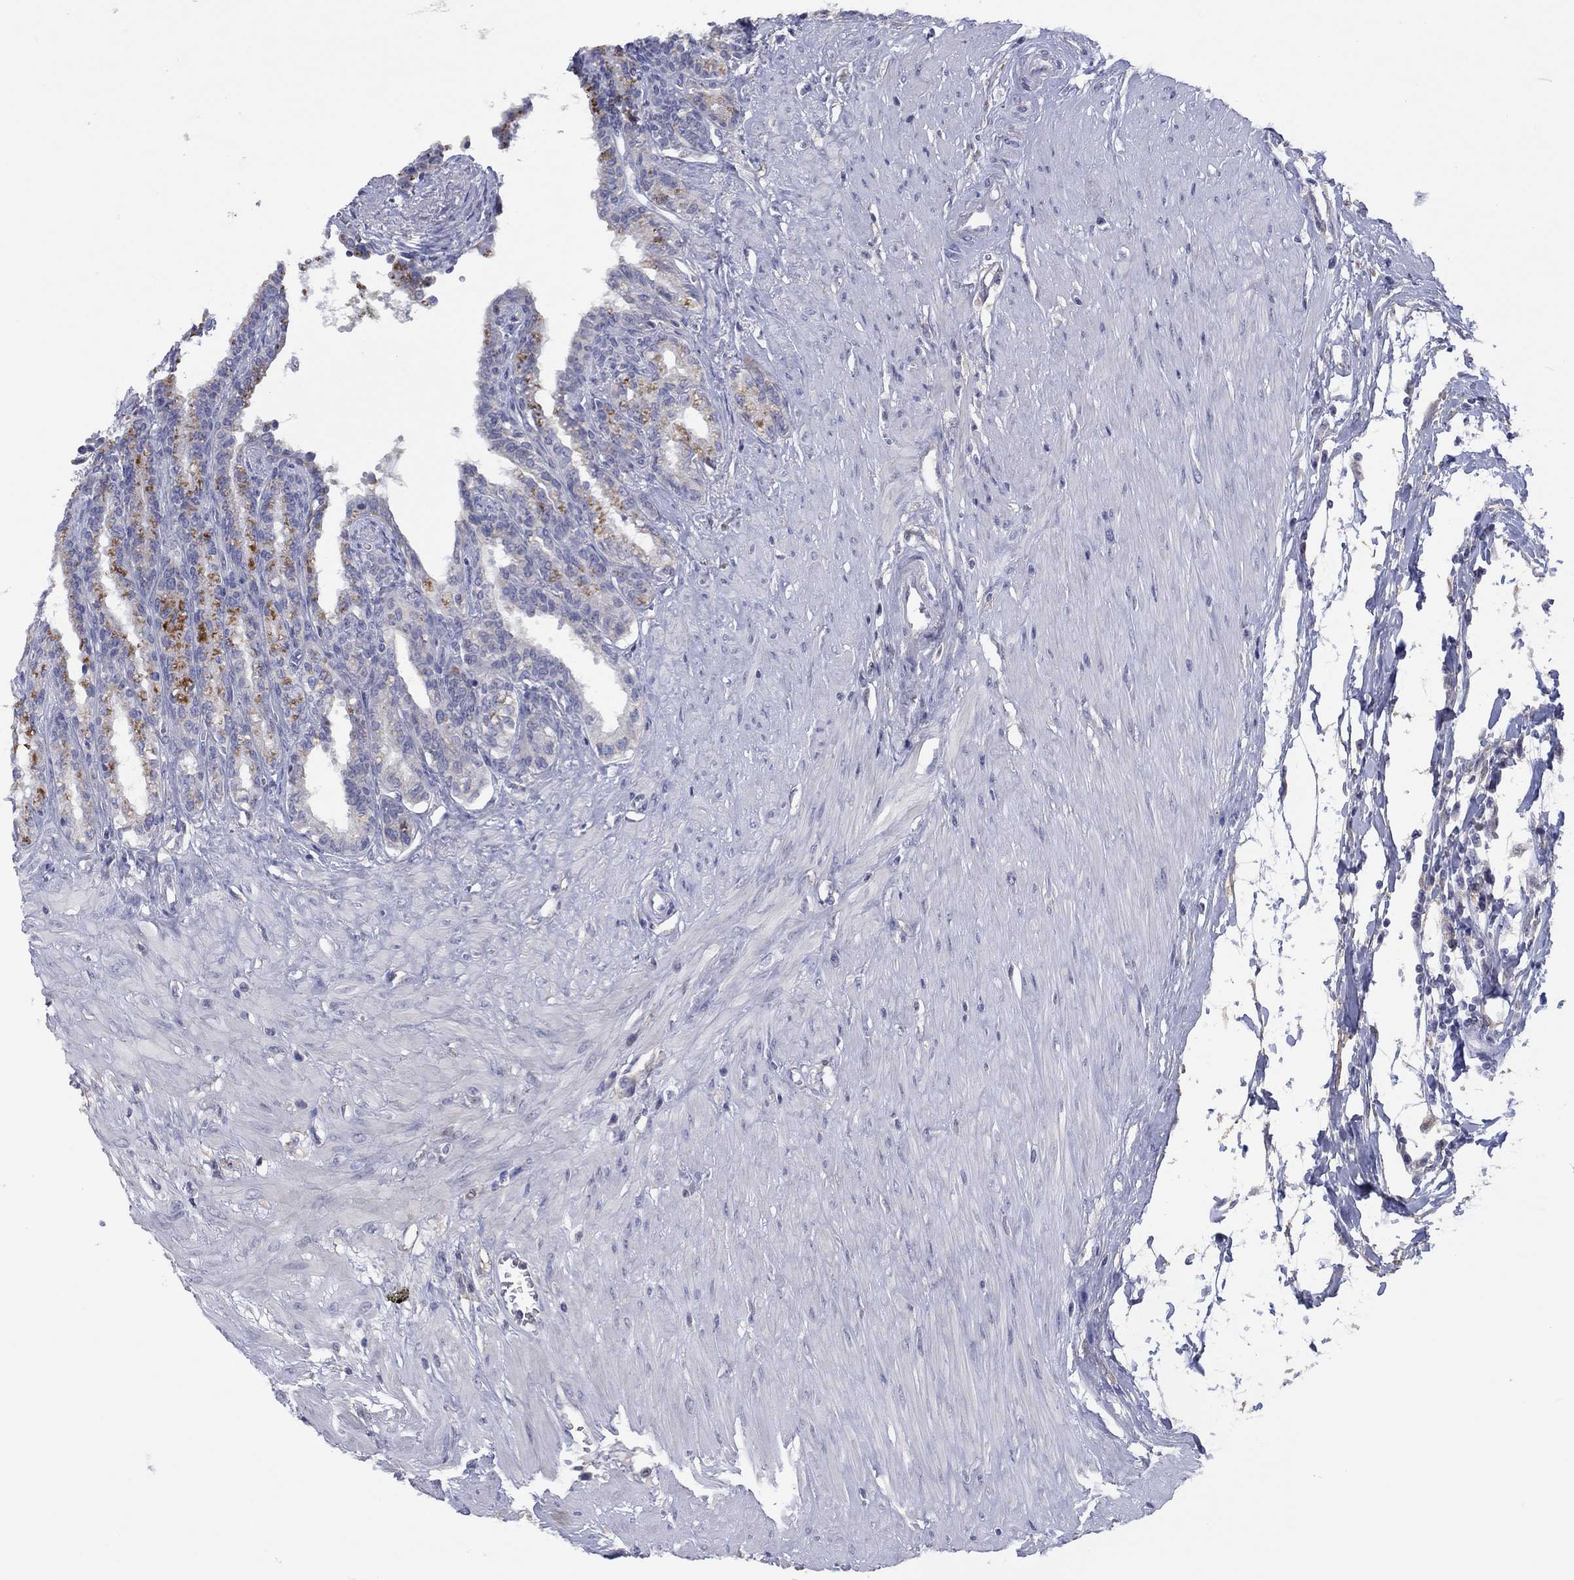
{"staining": {"intensity": "negative", "quantity": "none", "location": "none"}, "tissue": "seminal vesicle", "cell_type": "Glandular cells", "image_type": "normal", "snomed": [{"axis": "morphology", "description": "Normal tissue, NOS"}, {"axis": "morphology", "description": "Urothelial carcinoma, NOS"}, {"axis": "topography", "description": "Urinary bladder"}, {"axis": "topography", "description": "Seminal veicle"}], "caption": "The IHC photomicrograph has no significant expression in glandular cells of seminal vesicle.", "gene": "CYP2B6", "patient": {"sex": "male", "age": 76}}